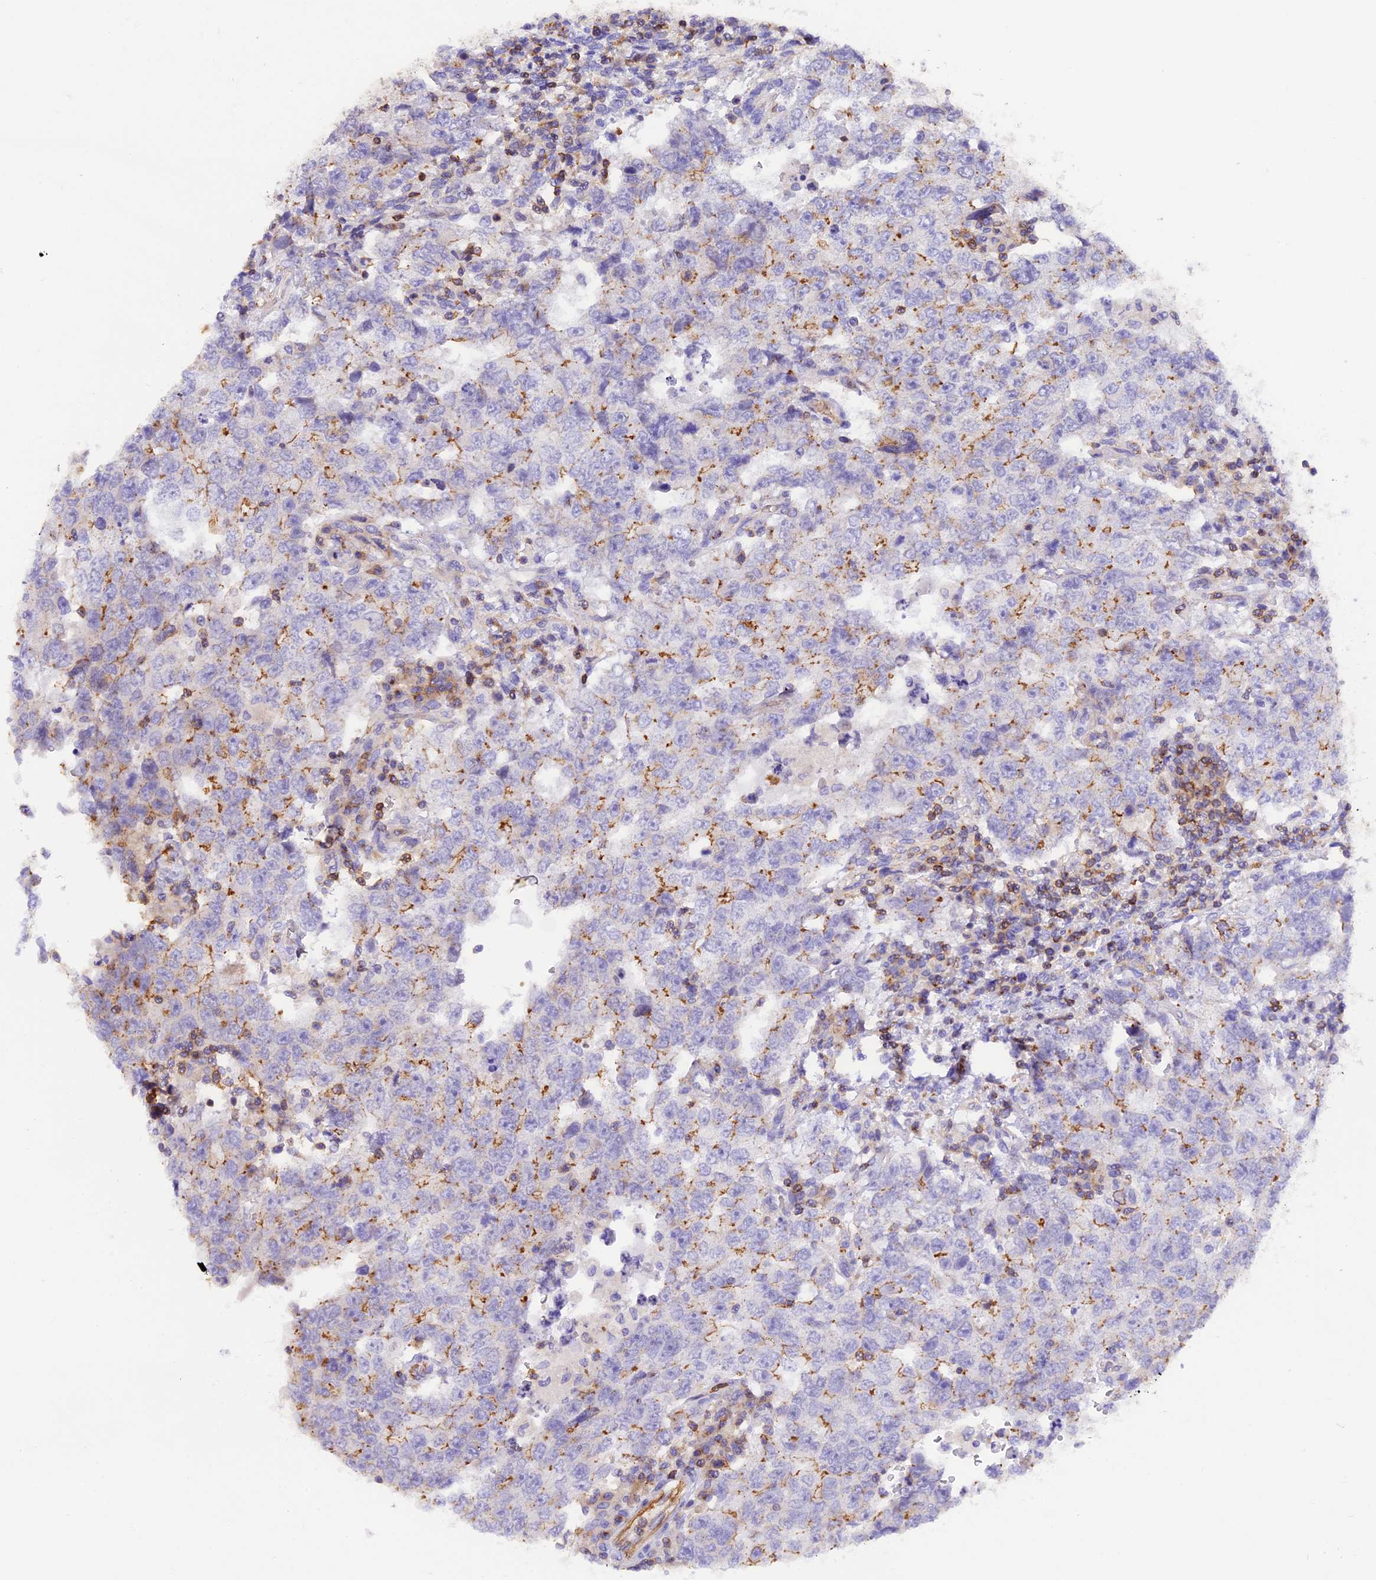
{"staining": {"intensity": "moderate", "quantity": "<25%", "location": "cytoplasmic/membranous"}, "tissue": "testis cancer", "cell_type": "Tumor cells", "image_type": "cancer", "snomed": [{"axis": "morphology", "description": "Carcinoma, Embryonal, NOS"}, {"axis": "topography", "description": "Testis"}], "caption": "This is an image of immunohistochemistry staining of testis embryonal carcinoma, which shows moderate positivity in the cytoplasmic/membranous of tumor cells.", "gene": "FAM193A", "patient": {"sex": "male", "age": 26}}